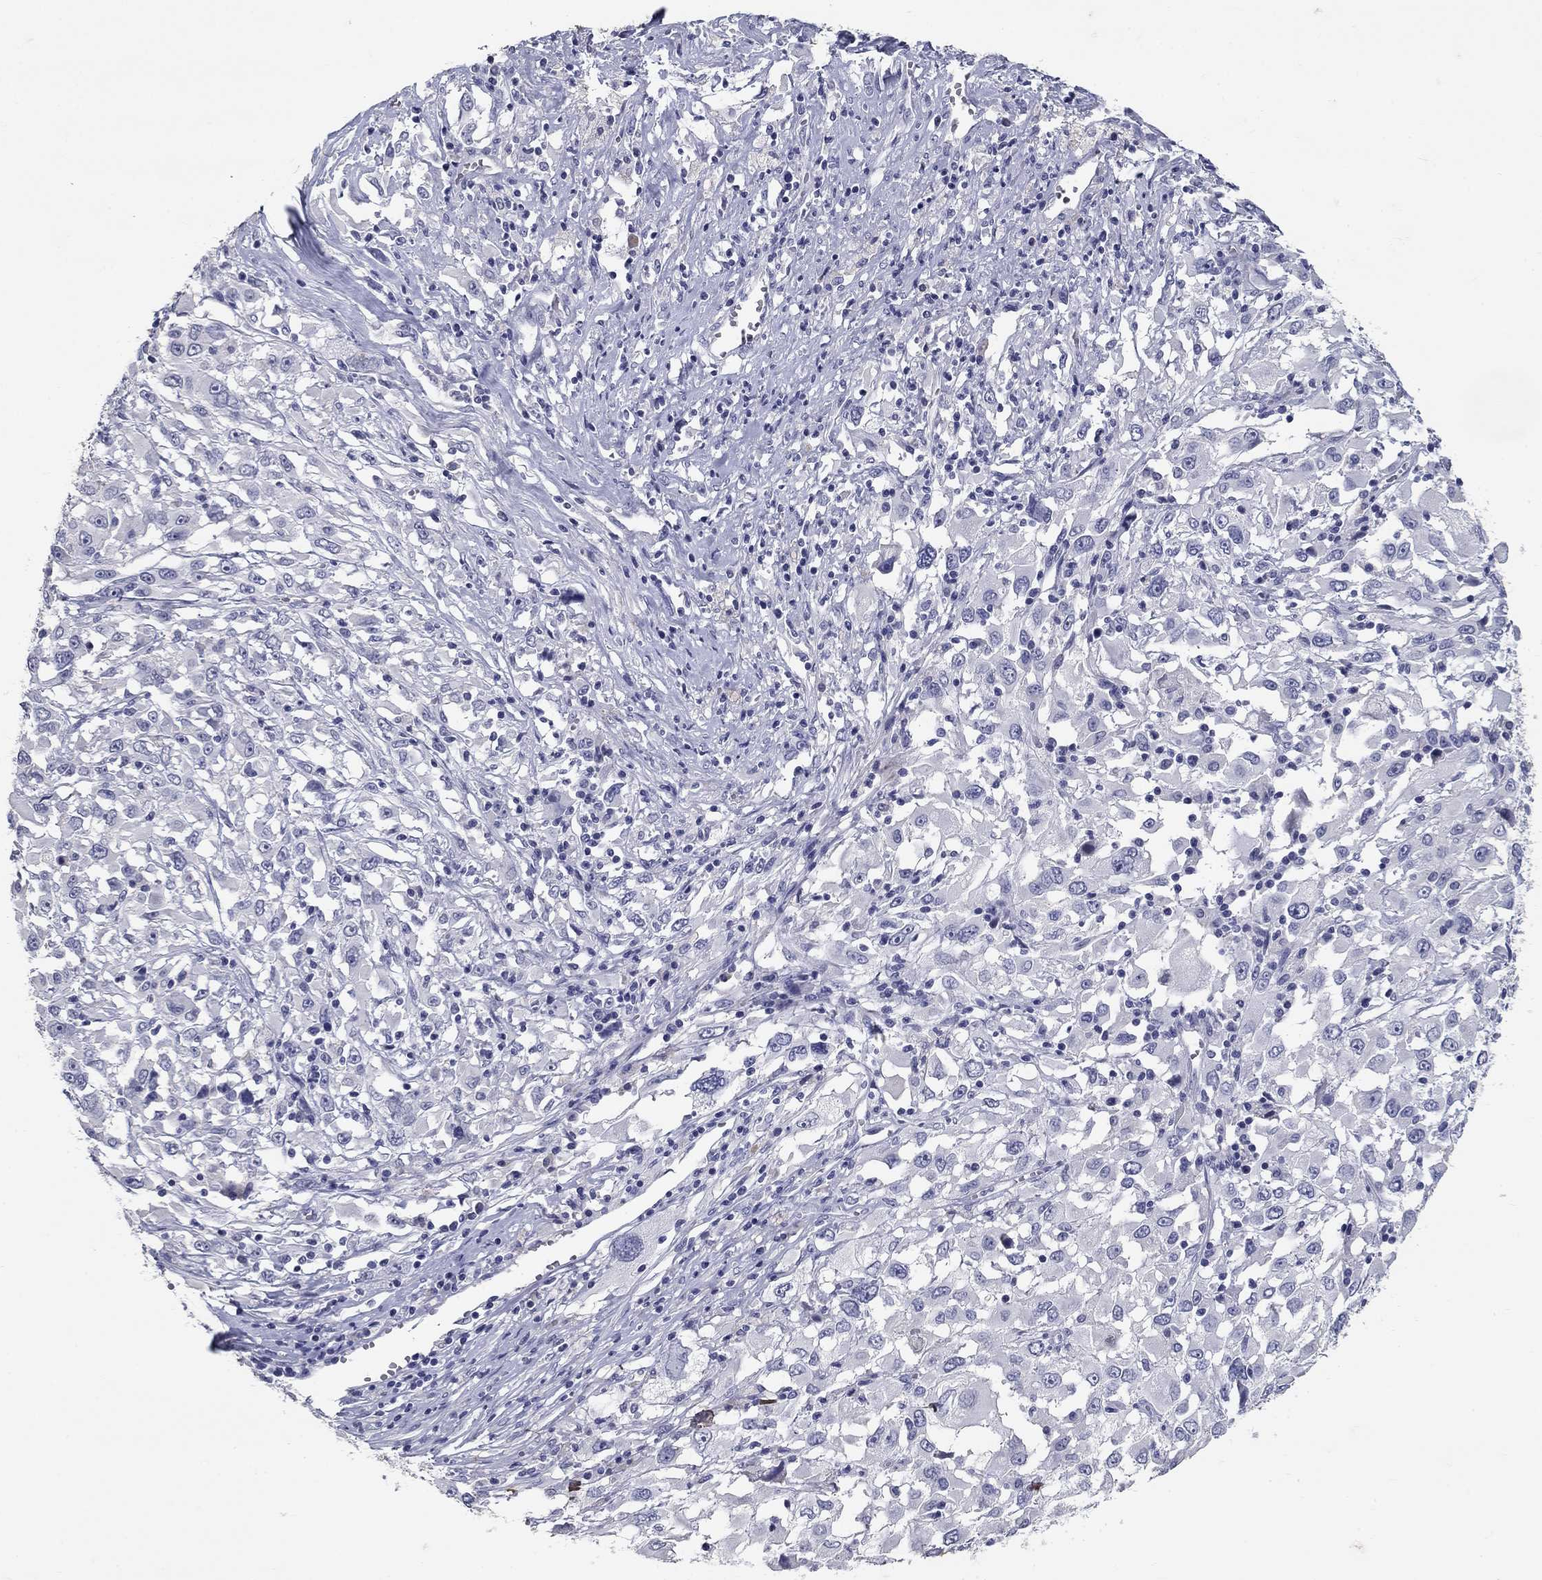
{"staining": {"intensity": "negative", "quantity": "none", "location": "none"}, "tissue": "melanoma", "cell_type": "Tumor cells", "image_type": "cancer", "snomed": [{"axis": "morphology", "description": "Malignant melanoma, Metastatic site"}, {"axis": "topography", "description": "Soft tissue"}], "caption": "Immunohistochemistry histopathology image of neoplastic tissue: melanoma stained with DAB (3,3'-diaminobenzidine) displays no significant protein positivity in tumor cells. (Immunohistochemistry, brightfield microscopy, high magnification).", "gene": "POMC", "patient": {"sex": "male", "age": 50}}